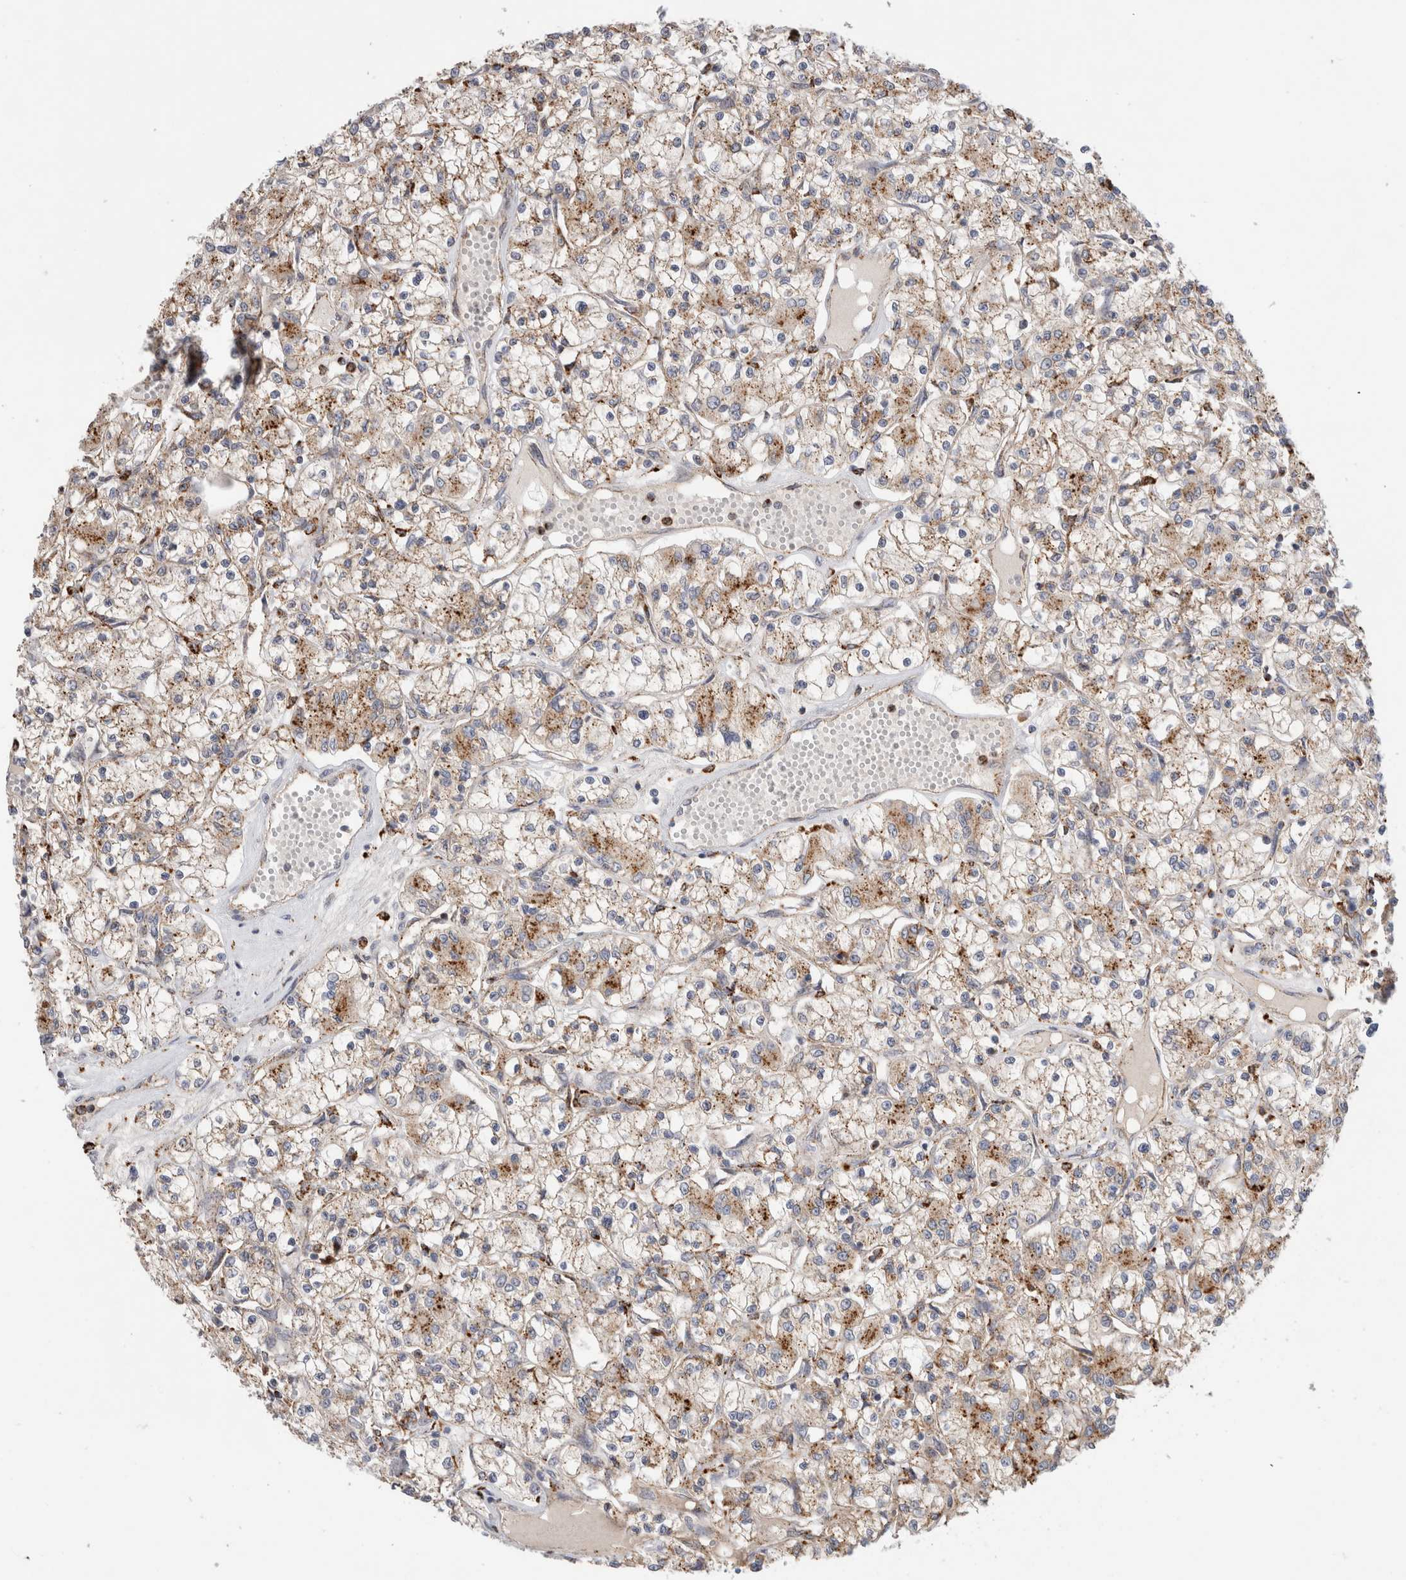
{"staining": {"intensity": "moderate", "quantity": ">75%", "location": "cytoplasmic/membranous"}, "tissue": "renal cancer", "cell_type": "Tumor cells", "image_type": "cancer", "snomed": [{"axis": "morphology", "description": "Adenocarcinoma, NOS"}, {"axis": "topography", "description": "Kidney"}], "caption": "Immunohistochemistry (IHC) photomicrograph of neoplastic tissue: renal cancer stained using immunohistochemistry demonstrates medium levels of moderate protein expression localized specifically in the cytoplasmic/membranous of tumor cells, appearing as a cytoplasmic/membranous brown color.", "gene": "GNS", "patient": {"sex": "female", "age": 59}}